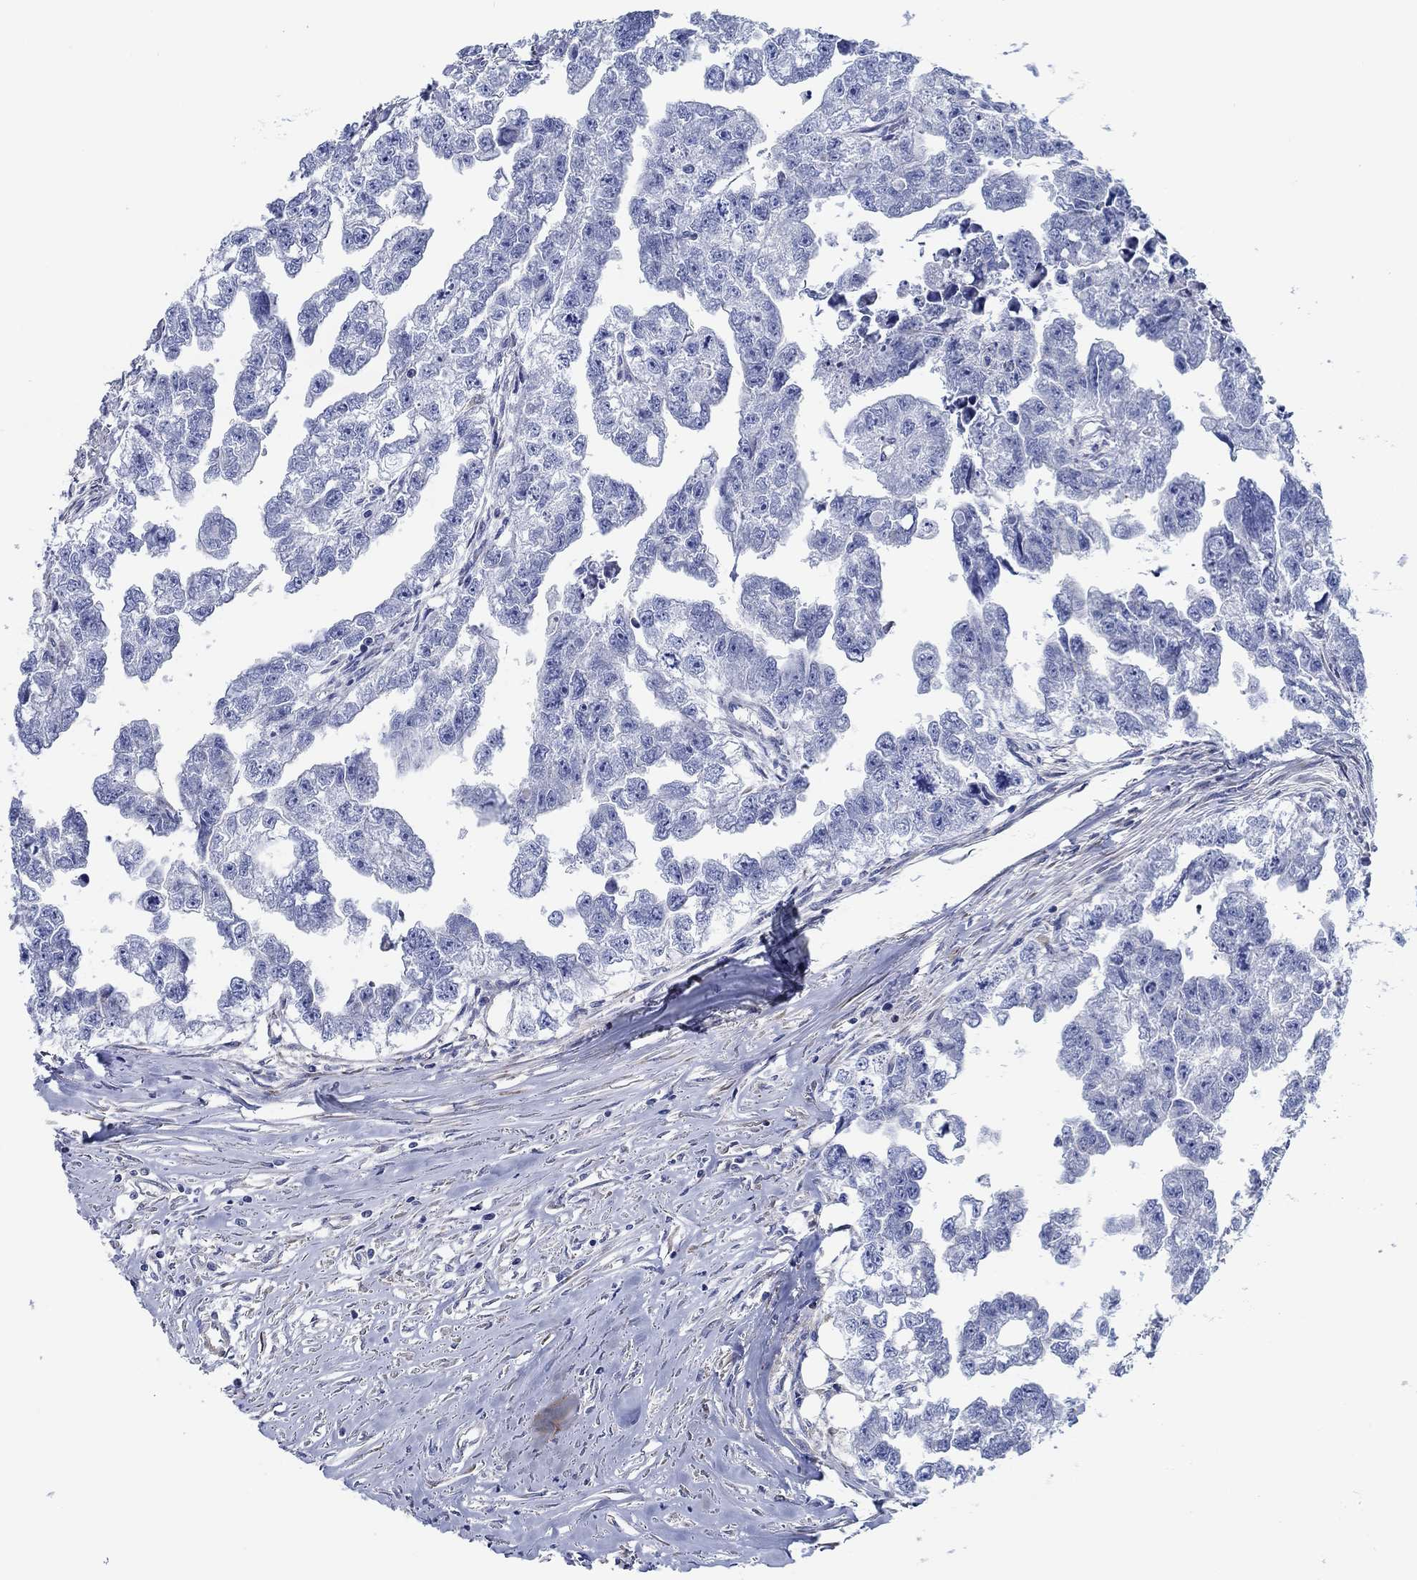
{"staining": {"intensity": "negative", "quantity": "none", "location": "none"}, "tissue": "testis cancer", "cell_type": "Tumor cells", "image_type": "cancer", "snomed": [{"axis": "morphology", "description": "Carcinoma, Embryonal, NOS"}, {"axis": "morphology", "description": "Teratoma, malignant, NOS"}, {"axis": "topography", "description": "Testis"}], "caption": "This is an immunohistochemistry (IHC) image of human embryonal carcinoma (testis). There is no positivity in tumor cells.", "gene": "FMN1", "patient": {"sex": "male", "age": 44}}